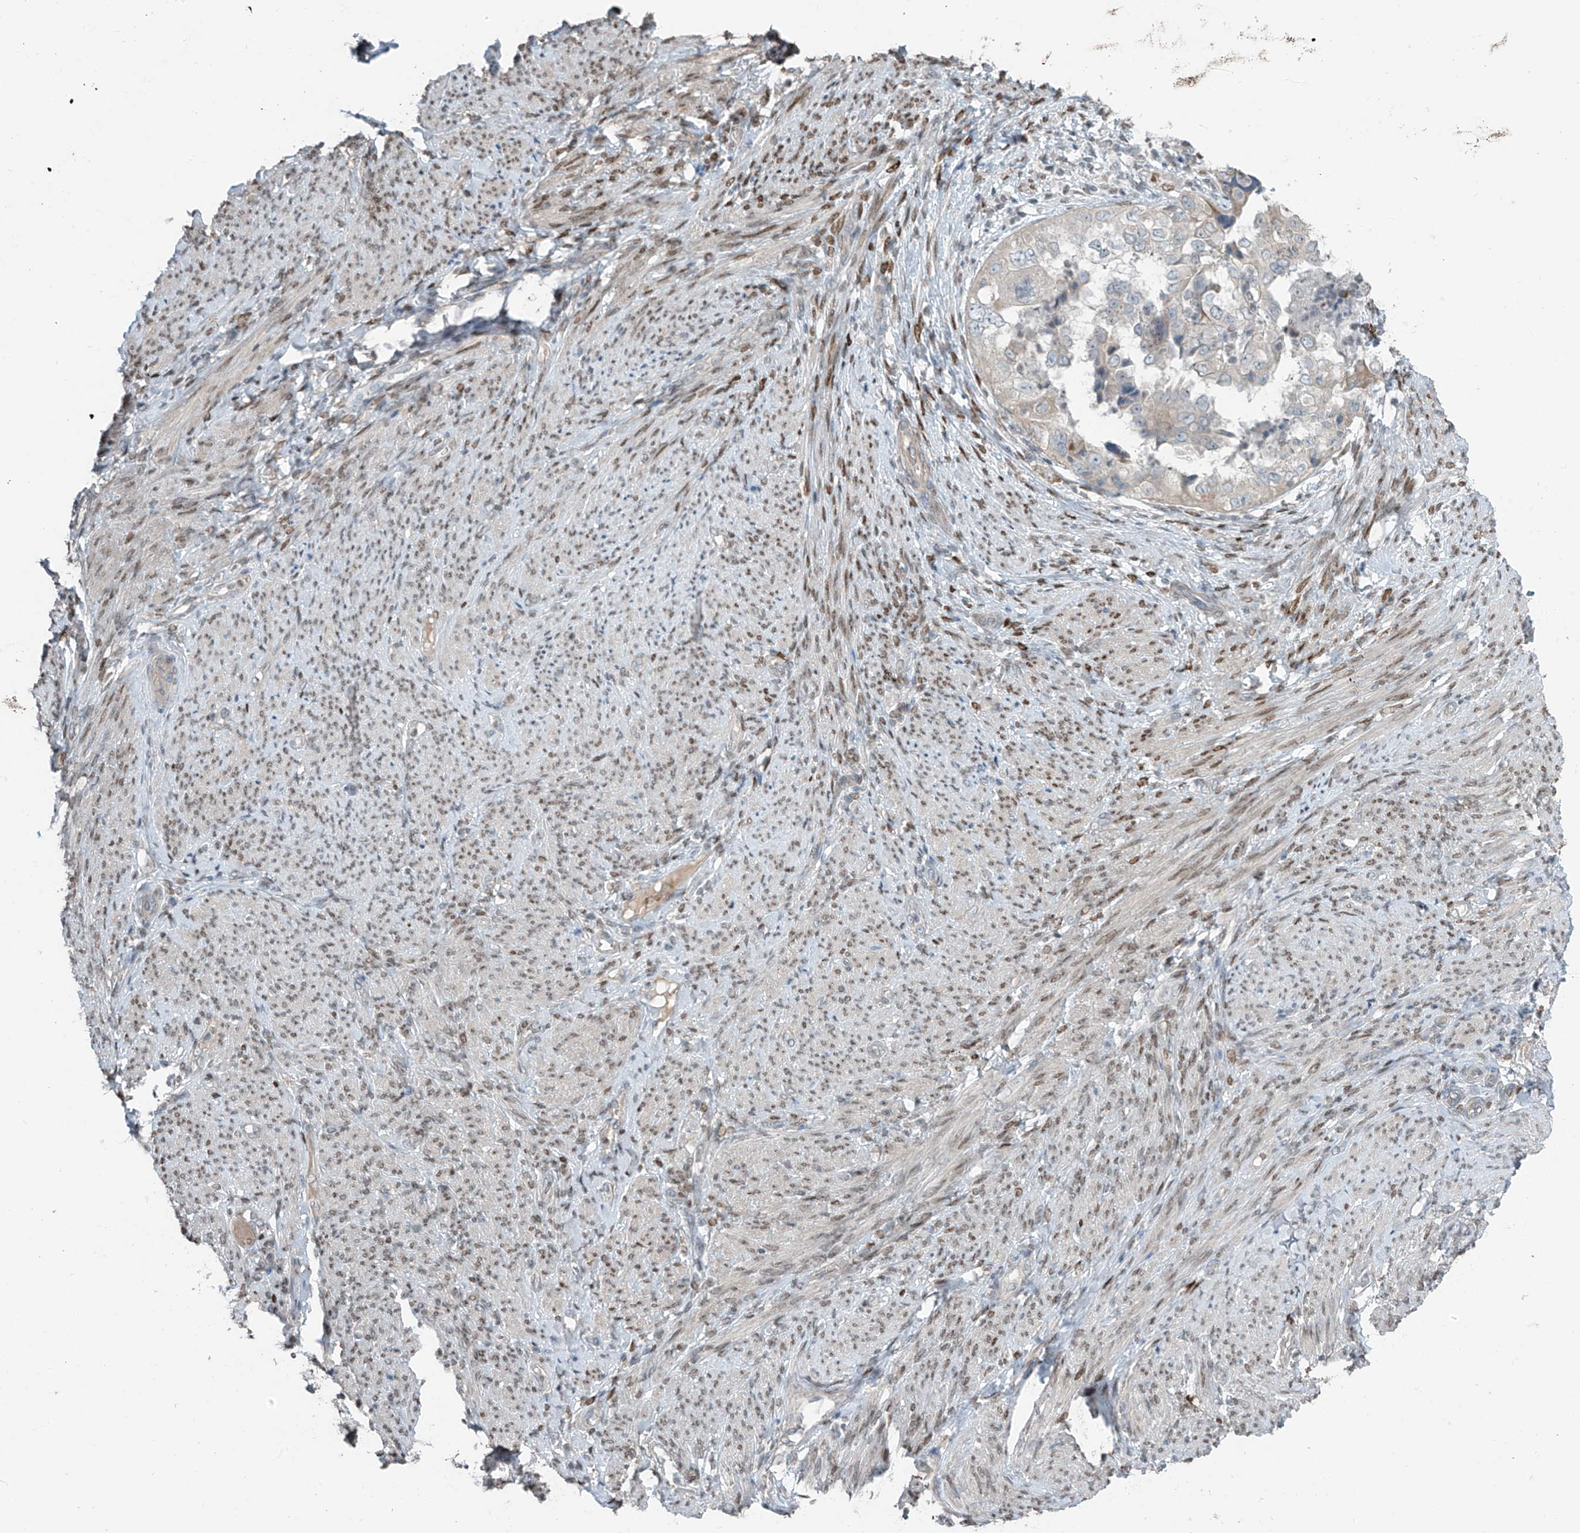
{"staining": {"intensity": "negative", "quantity": "none", "location": "none"}, "tissue": "endometrial cancer", "cell_type": "Tumor cells", "image_type": "cancer", "snomed": [{"axis": "morphology", "description": "Adenocarcinoma, NOS"}, {"axis": "topography", "description": "Endometrium"}], "caption": "Immunohistochemistry of endometrial adenocarcinoma reveals no positivity in tumor cells.", "gene": "HOXA11", "patient": {"sex": "female", "age": 85}}